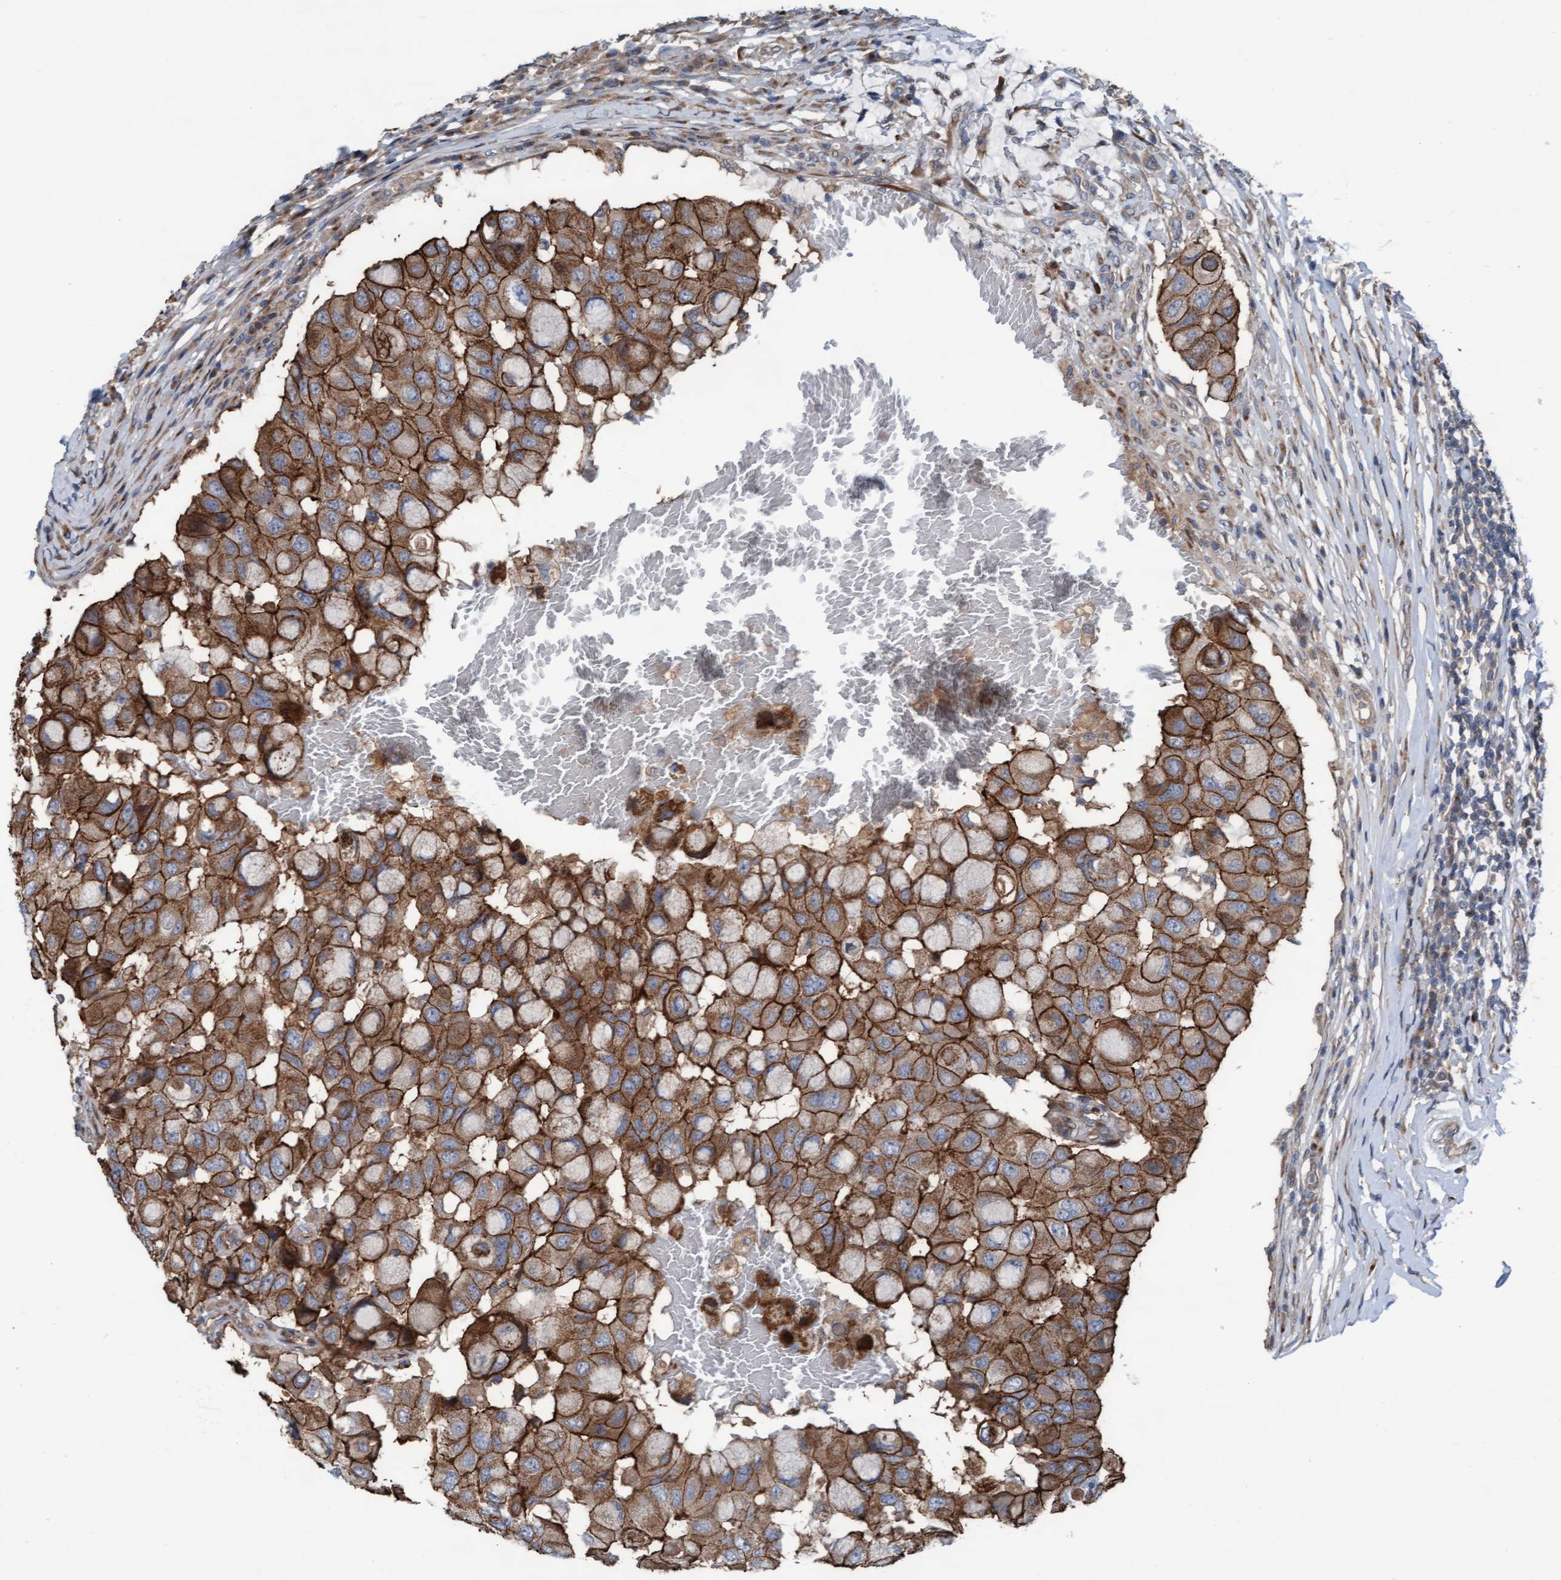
{"staining": {"intensity": "strong", "quantity": ">75%", "location": "cytoplasmic/membranous"}, "tissue": "breast cancer", "cell_type": "Tumor cells", "image_type": "cancer", "snomed": [{"axis": "morphology", "description": "Duct carcinoma"}, {"axis": "topography", "description": "Breast"}], "caption": "An image showing strong cytoplasmic/membranous positivity in approximately >75% of tumor cells in breast invasive ductal carcinoma, as visualized by brown immunohistochemical staining.", "gene": "KLHL26", "patient": {"sex": "female", "age": 27}}